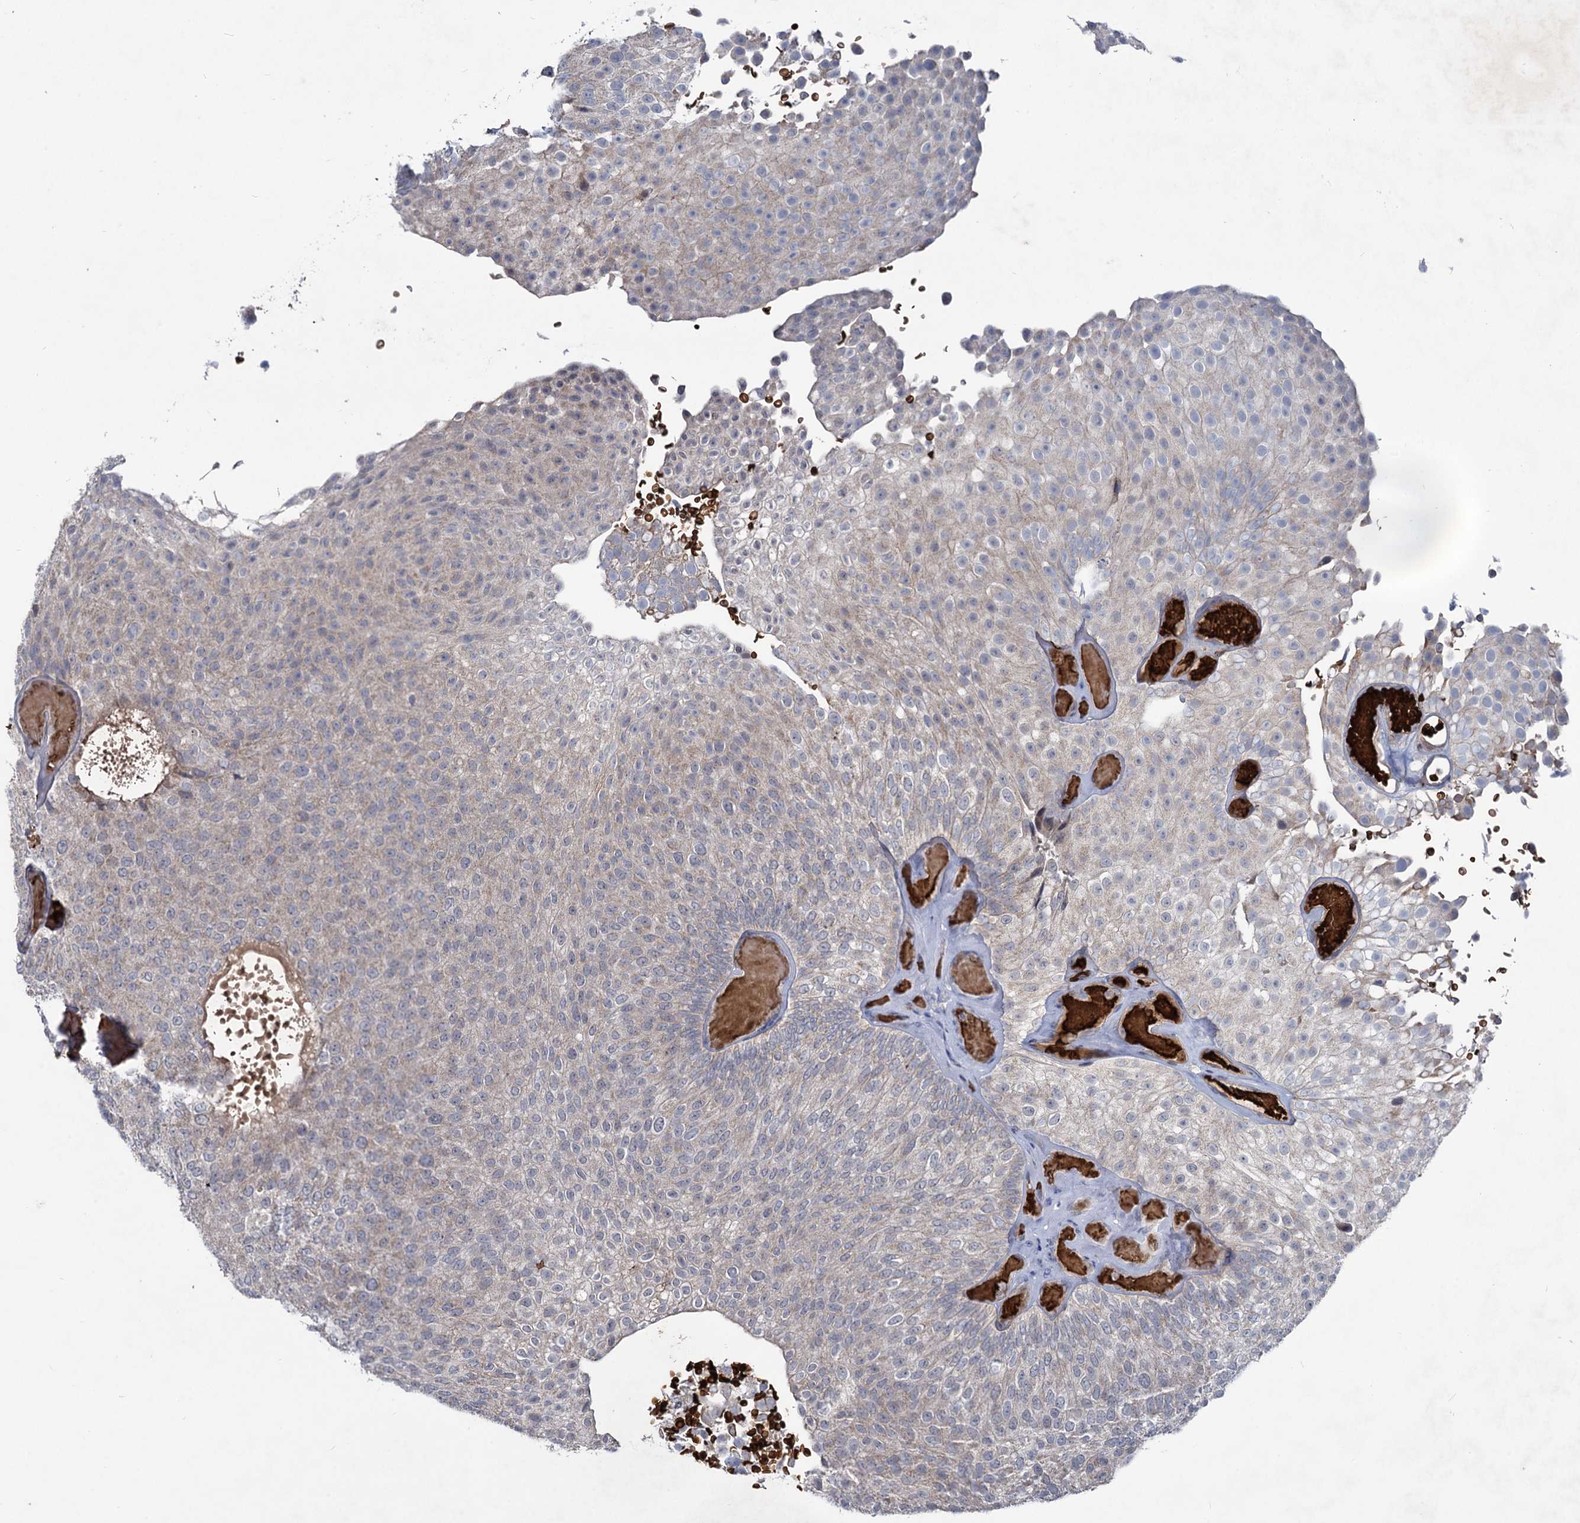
{"staining": {"intensity": "negative", "quantity": "none", "location": "none"}, "tissue": "urothelial cancer", "cell_type": "Tumor cells", "image_type": "cancer", "snomed": [{"axis": "morphology", "description": "Urothelial carcinoma, Low grade"}, {"axis": "topography", "description": "Urinary bladder"}], "caption": "Tumor cells are negative for brown protein staining in urothelial cancer.", "gene": "RNF6", "patient": {"sex": "male", "age": 78}}